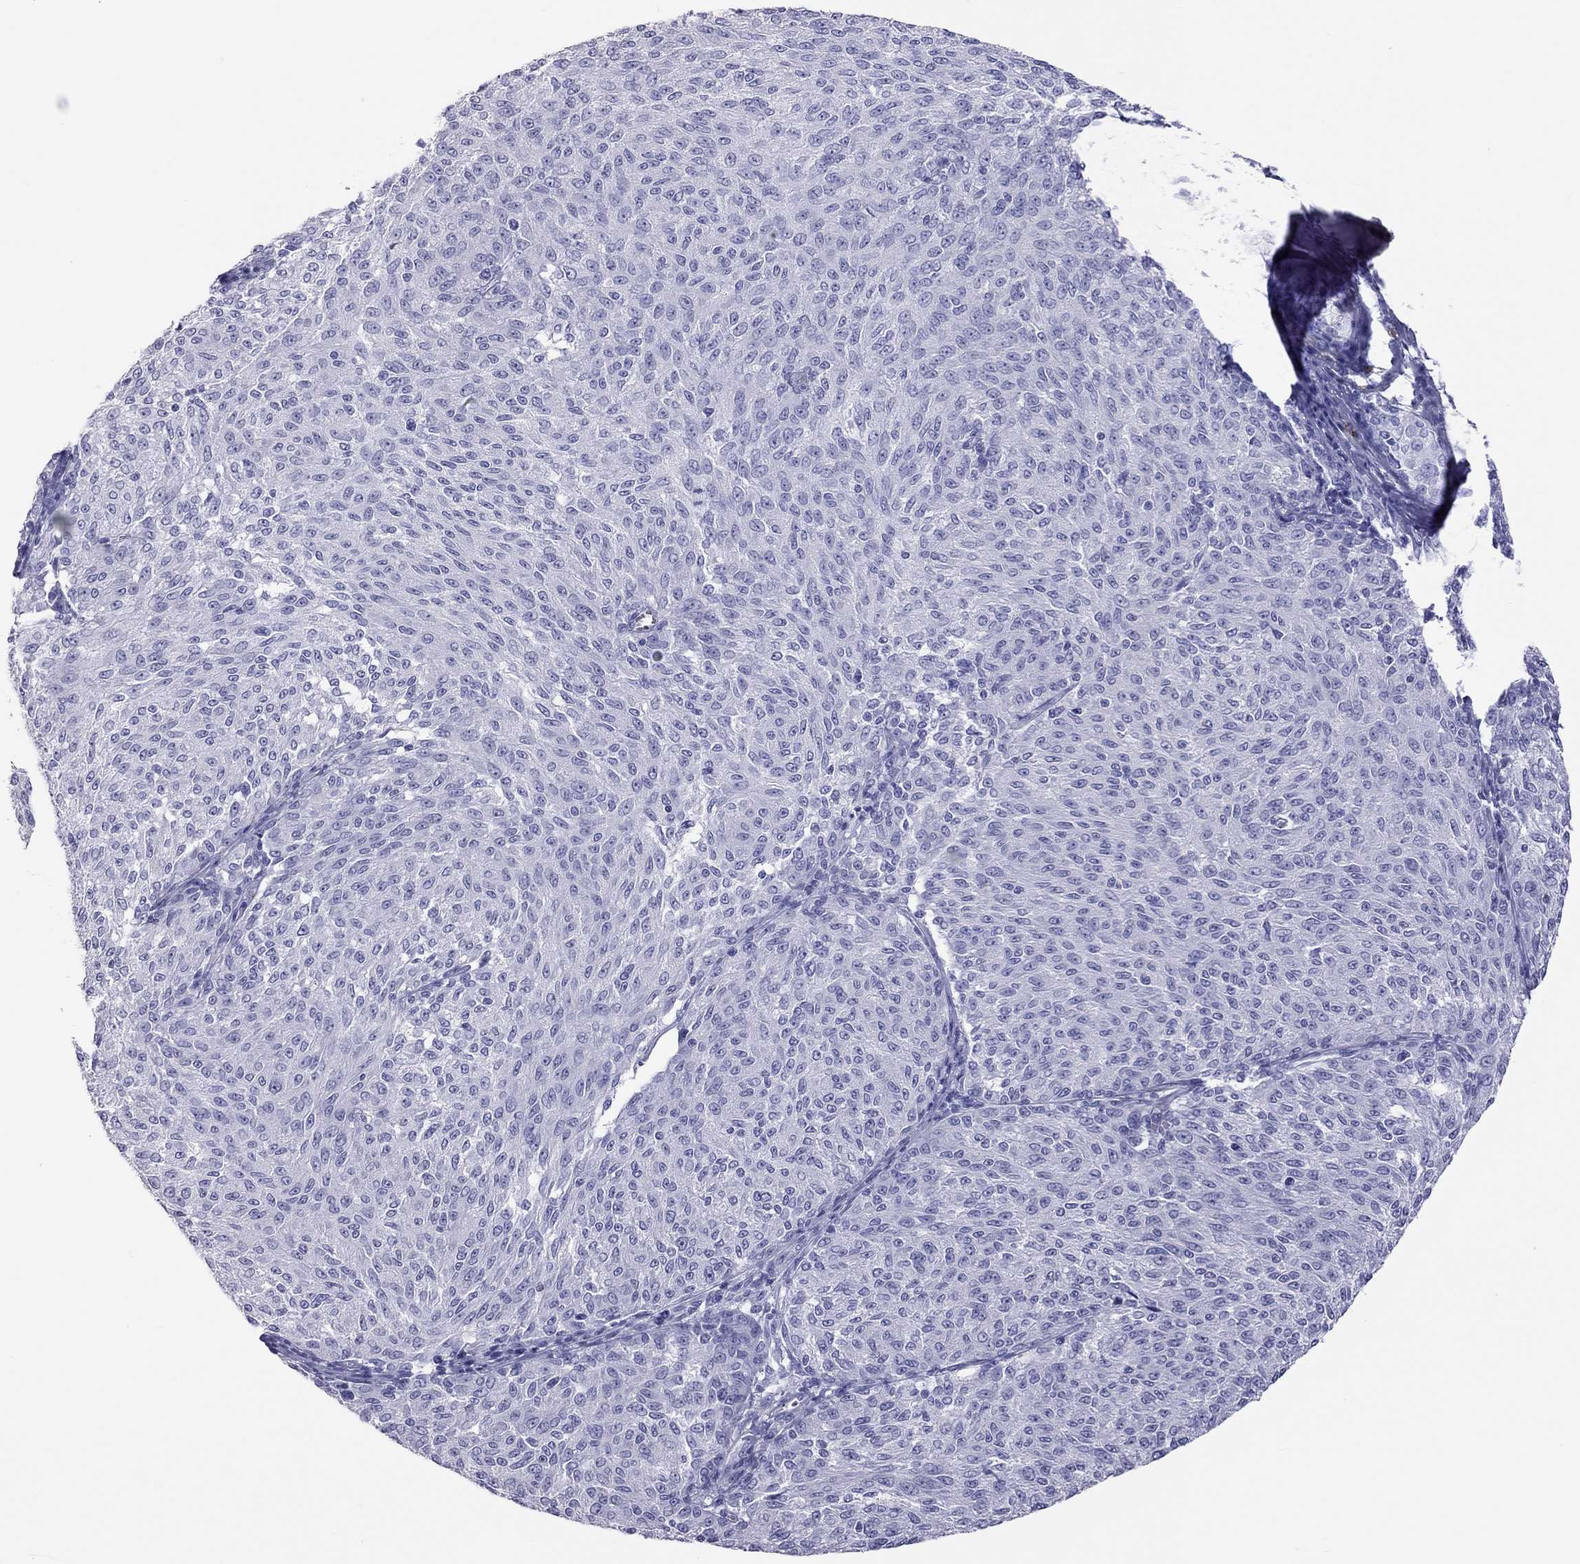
{"staining": {"intensity": "negative", "quantity": "none", "location": "none"}, "tissue": "melanoma", "cell_type": "Tumor cells", "image_type": "cancer", "snomed": [{"axis": "morphology", "description": "Malignant melanoma, NOS"}, {"axis": "topography", "description": "Skin"}], "caption": "IHC of human melanoma exhibits no positivity in tumor cells.", "gene": "STAG3", "patient": {"sex": "female", "age": 72}}